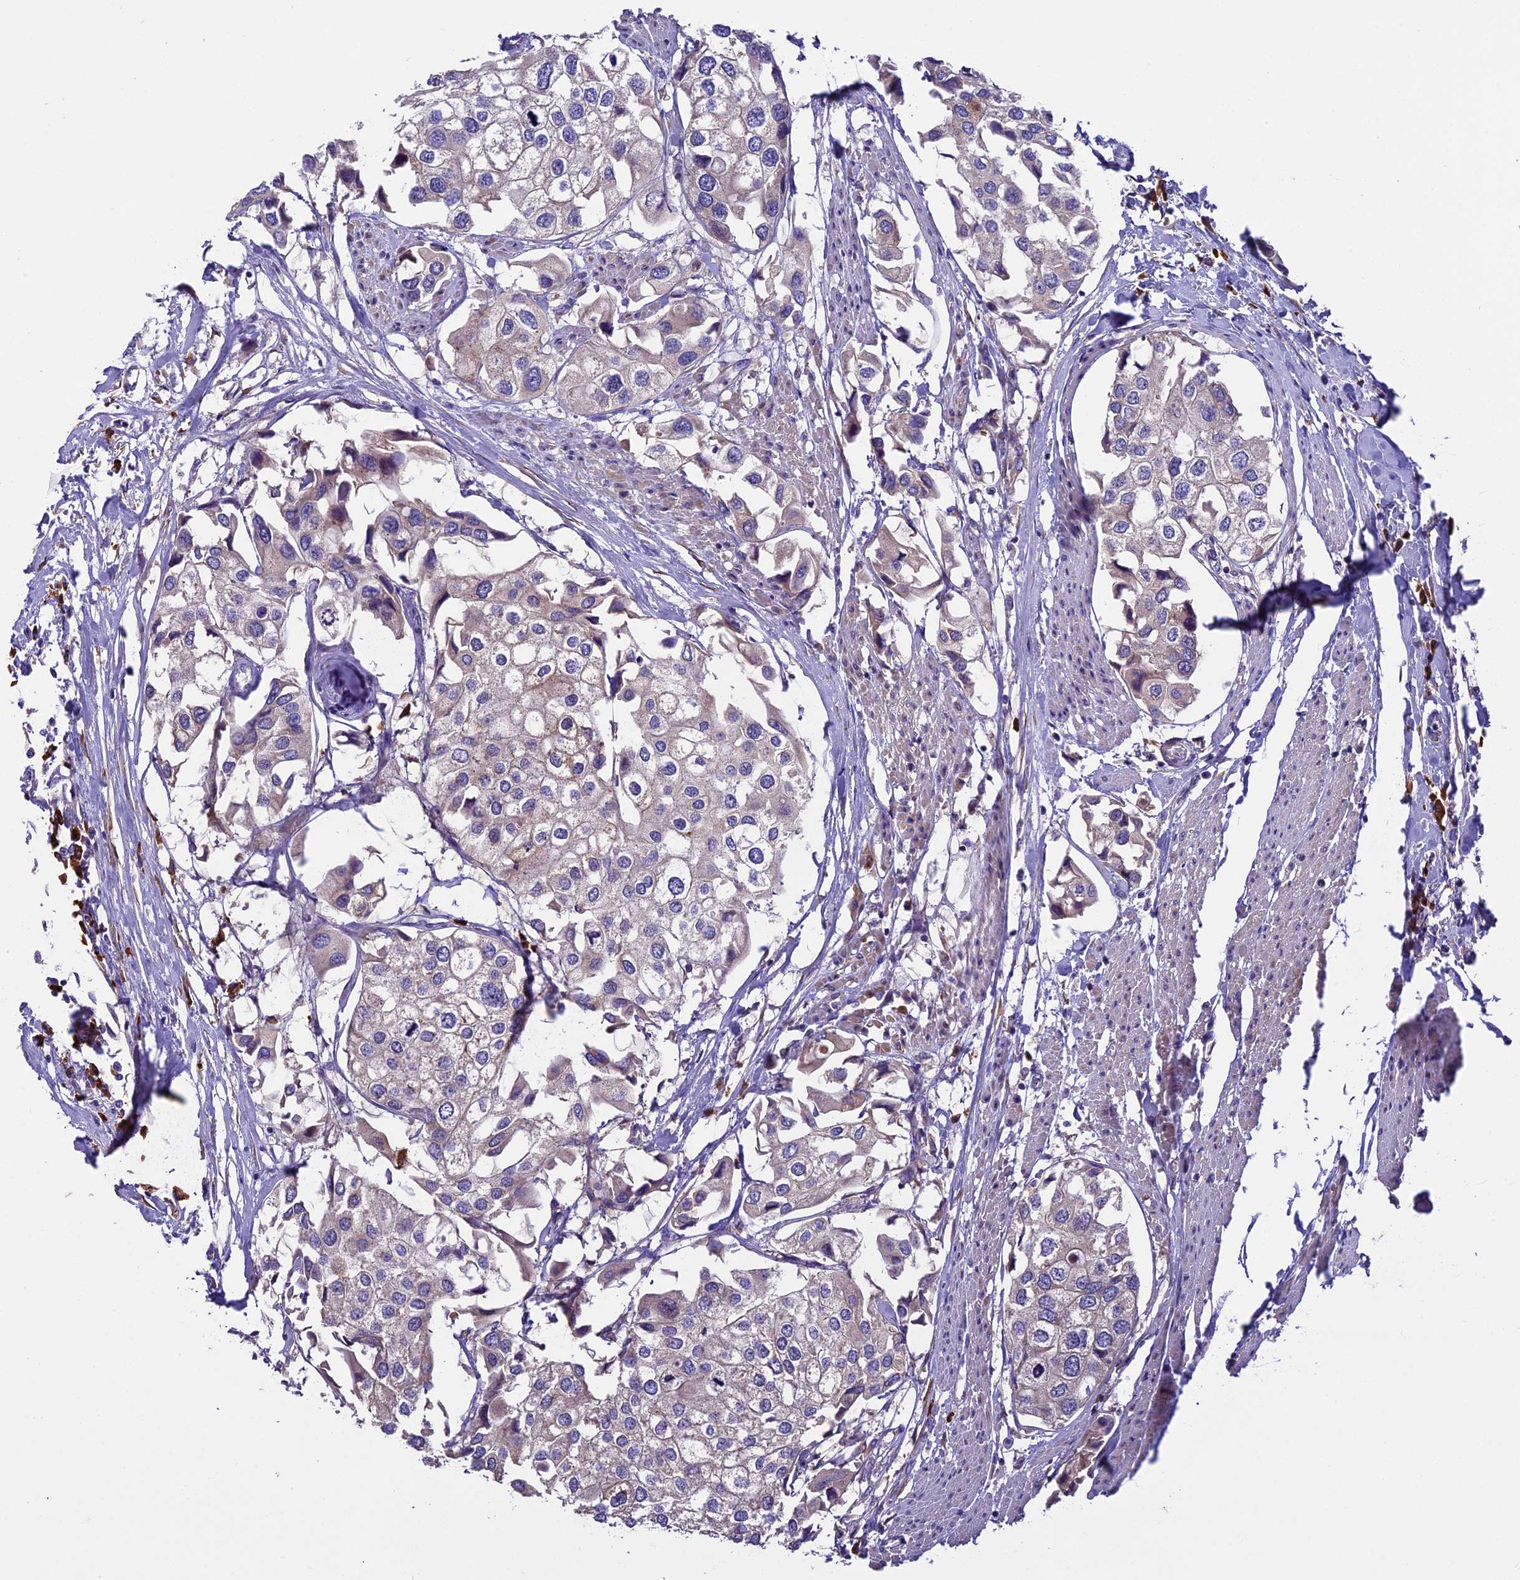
{"staining": {"intensity": "weak", "quantity": "<25%", "location": "cytoplasmic/membranous"}, "tissue": "urothelial cancer", "cell_type": "Tumor cells", "image_type": "cancer", "snomed": [{"axis": "morphology", "description": "Urothelial carcinoma, High grade"}, {"axis": "topography", "description": "Urinary bladder"}], "caption": "This is an IHC image of human urothelial cancer. There is no staining in tumor cells.", "gene": "FRY", "patient": {"sex": "male", "age": 64}}